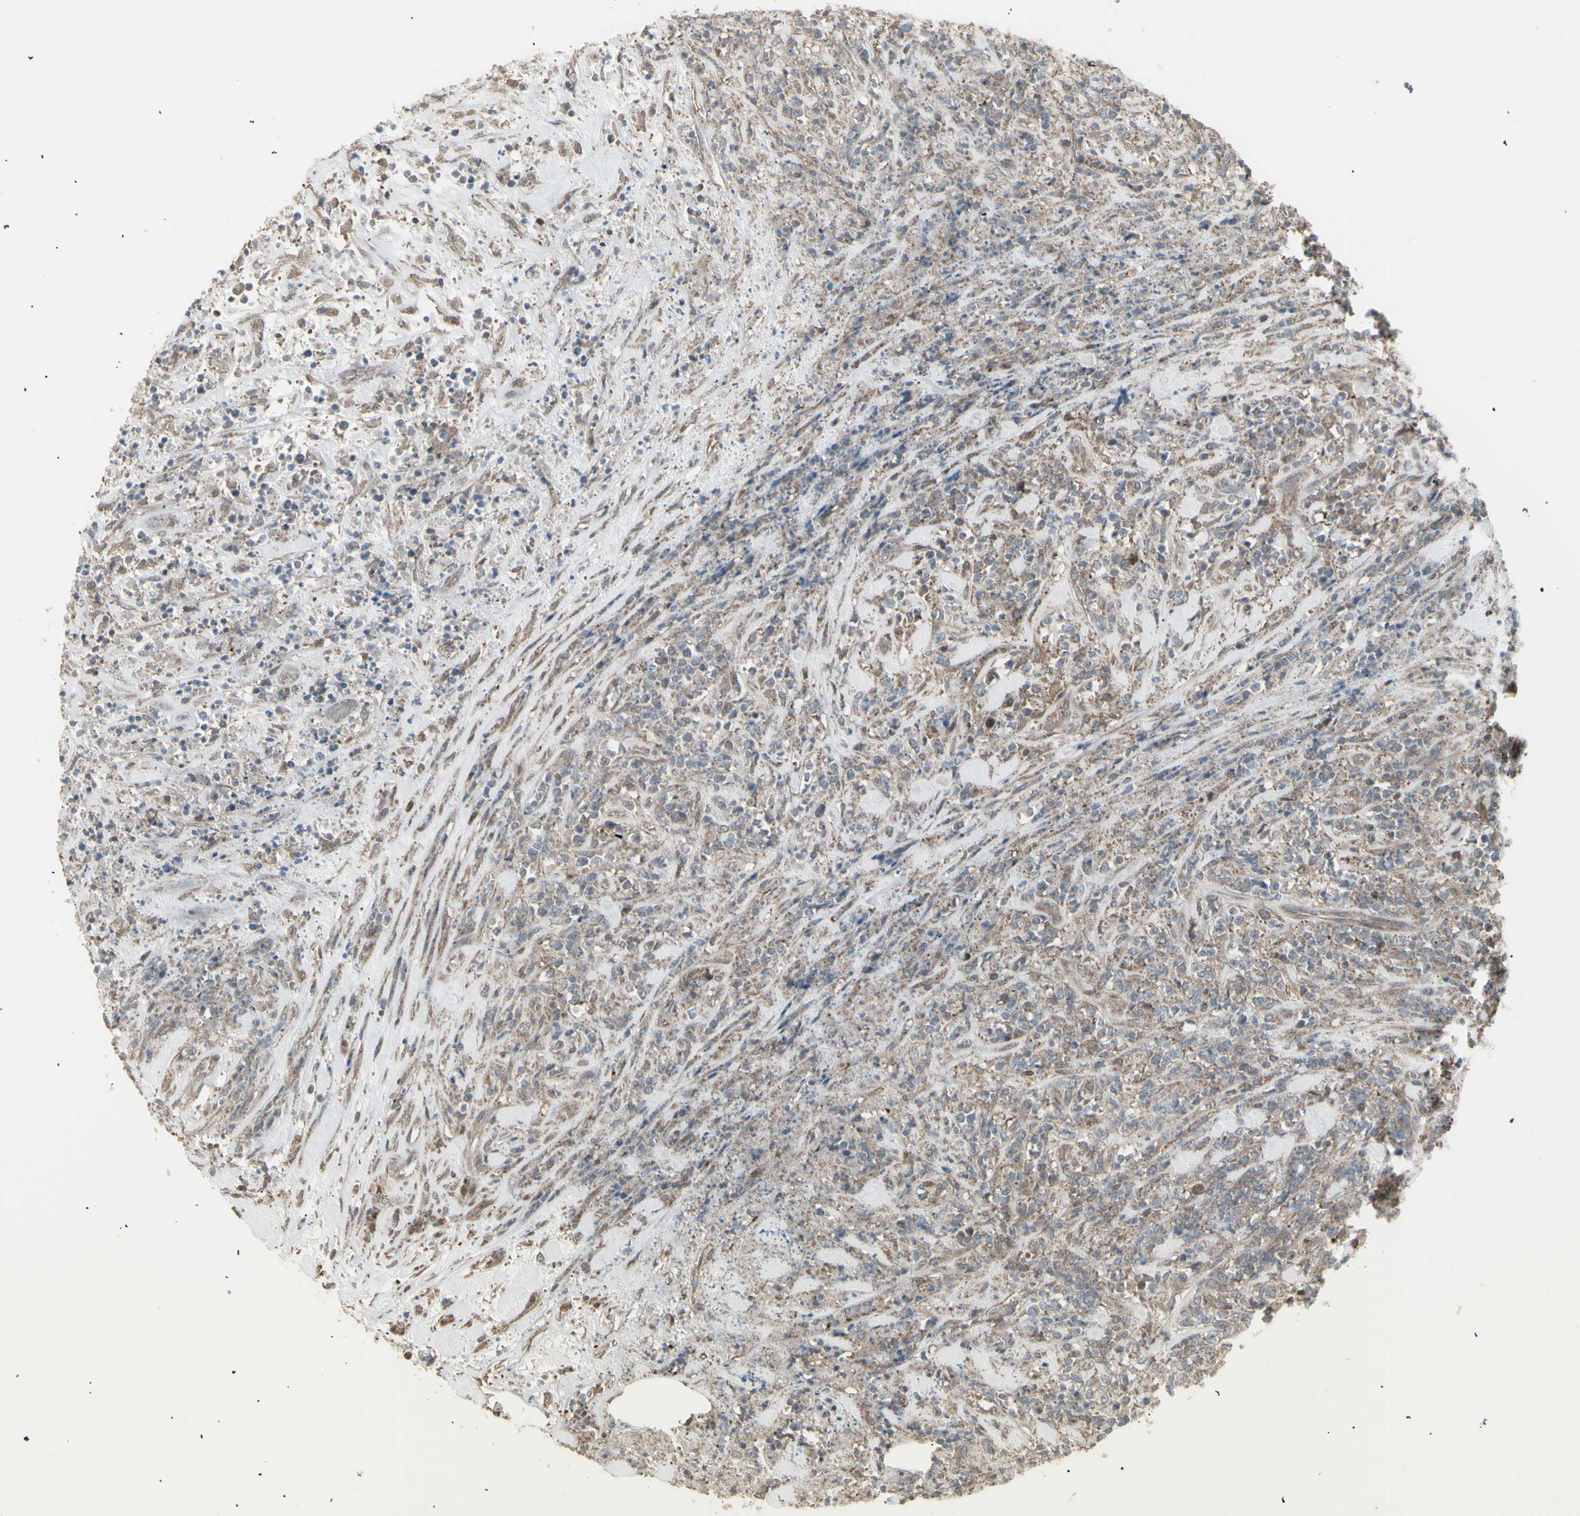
{"staining": {"intensity": "moderate", "quantity": ">75%", "location": "cytoplasmic/membranous"}, "tissue": "lymphoma", "cell_type": "Tumor cells", "image_type": "cancer", "snomed": [{"axis": "morphology", "description": "Malignant lymphoma, non-Hodgkin's type, High grade"}, {"axis": "topography", "description": "Soft tissue"}], "caption": "Immunohistochemical staining of human malignant lymphoma, non-Hodgkin's type (high-grade) demonstrates moderate cytoplasmic/membranous protein expression in approximately >75% of tumor cells.", "gene": "RNASEL", "patient": {"sex": "male", "age": 18}}